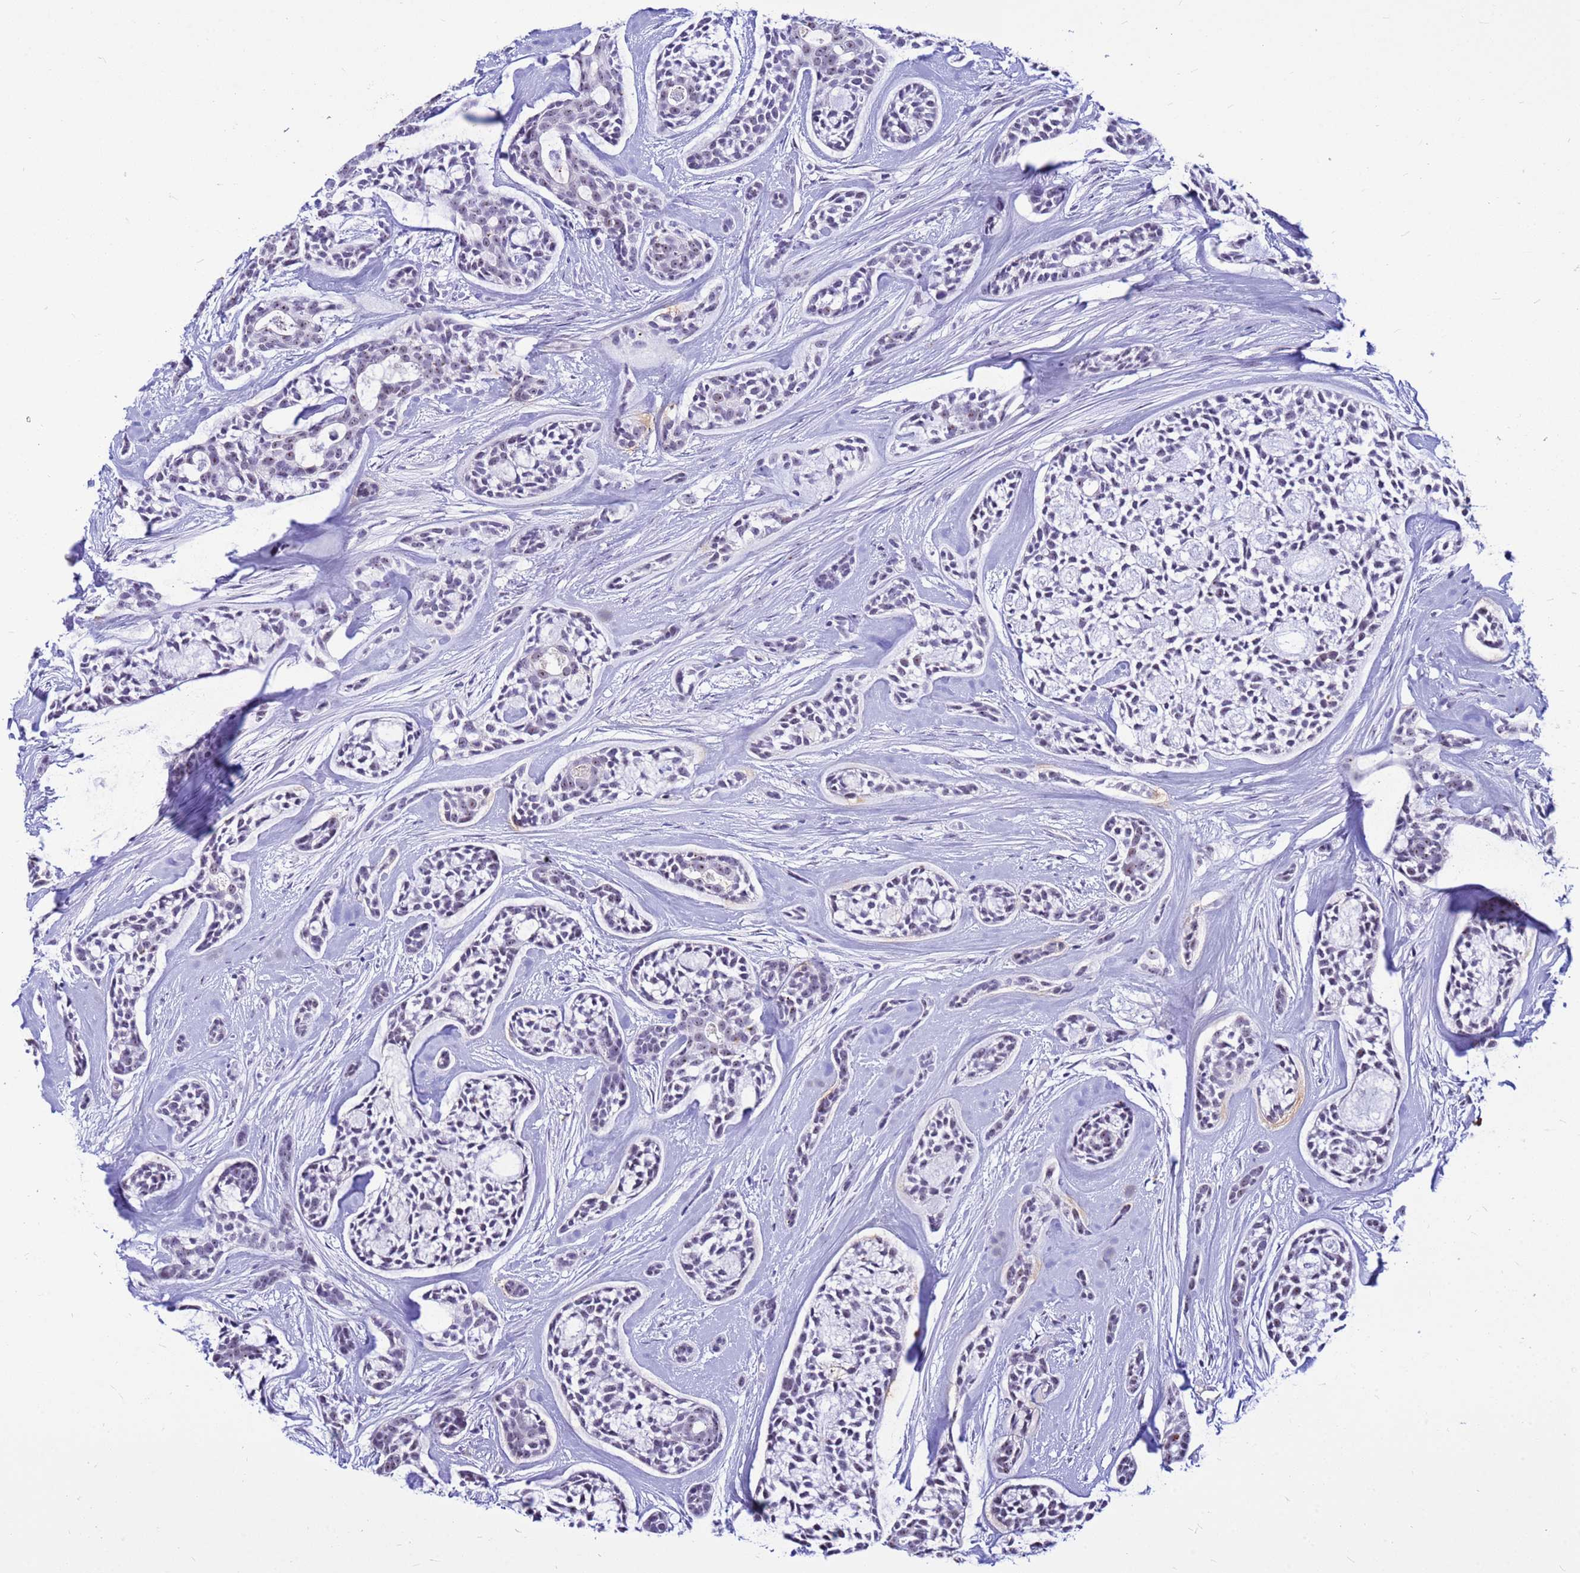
{"staining": {"intensity": "negative", "quantity": "none", "location": "none"}, "tissue": "head and neck cancer", "cell_type": "Tumor cells", "image_type": "cancer", "snomed": [{"axis": "morphology", "description": "Adenocarcinoma, NOS"}, {"axis": "topography", "description": "Subcutis"}, {"axis": "topography", "description": "Head-Neck"}], "caption": "Histopathology image shows no protein expression in tumor cells of head and neck cancer tissue.", "gene": "DMRTC2", "patient": {"sex": "female", "age": 73}}